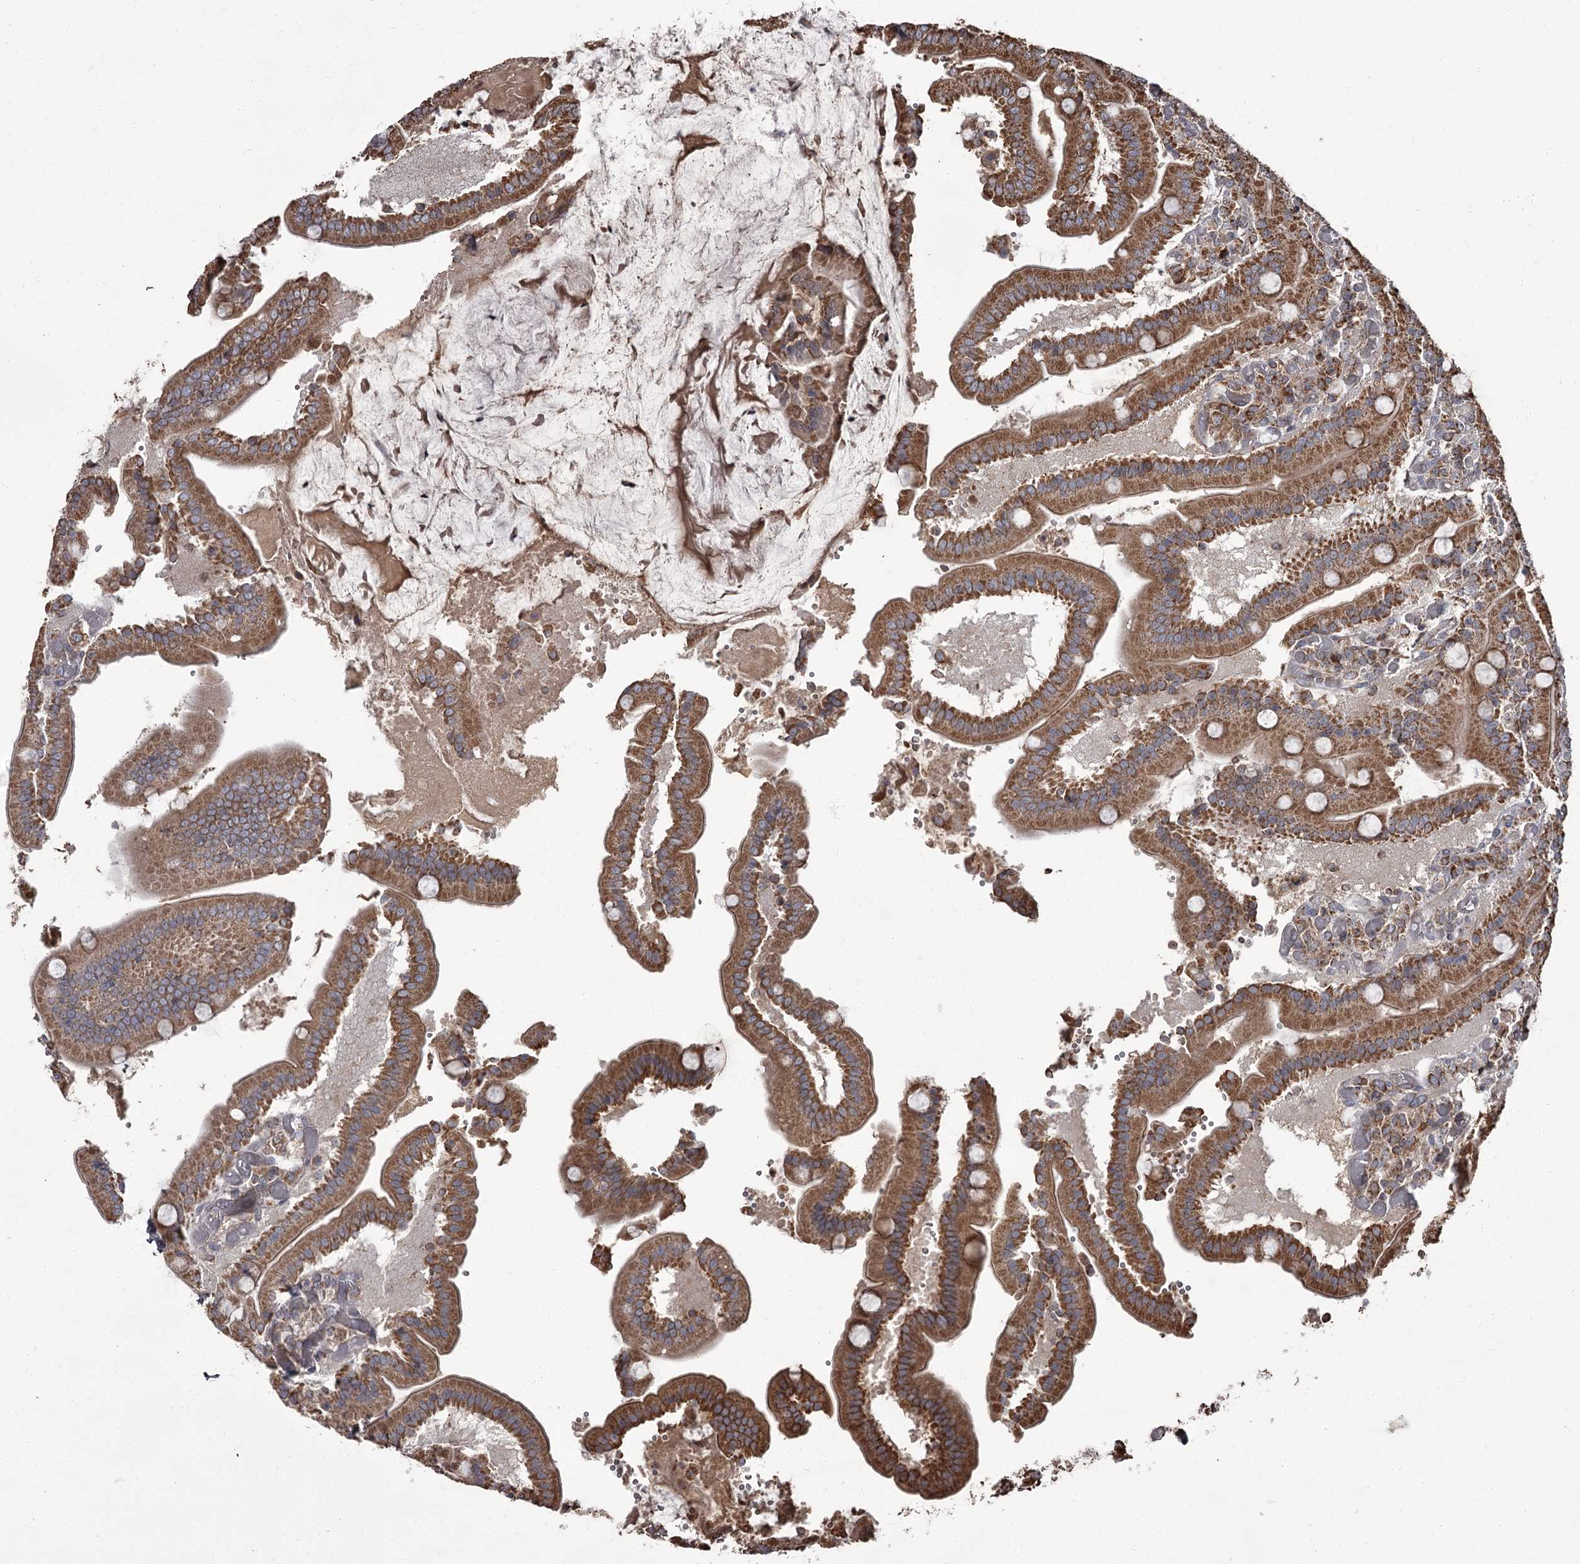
{"staining": {"intensity": "strong", "quantity": ">75%", "location": "cytoplasmic/membranous"}, "tissue": "duodenum", "cell_type": "Glandular cells", "image_type": "normal", "snomed": [{"axis": "morphology", "description": "Normal tissue, NOS"}, {"axis": "topography", "description": "Duodenum"}], "caption": "Immunohistochemistry (IHC) (DAB) staining of normal duodenum displays strong cytoplasmic/membranous protein expression in about >75% of glandular cells. Immunohistochemistry stains the protein in brown and the nuclei are stained blue.", "gene": "THAP9", "patient": {"sex": "female", "age": 62}}